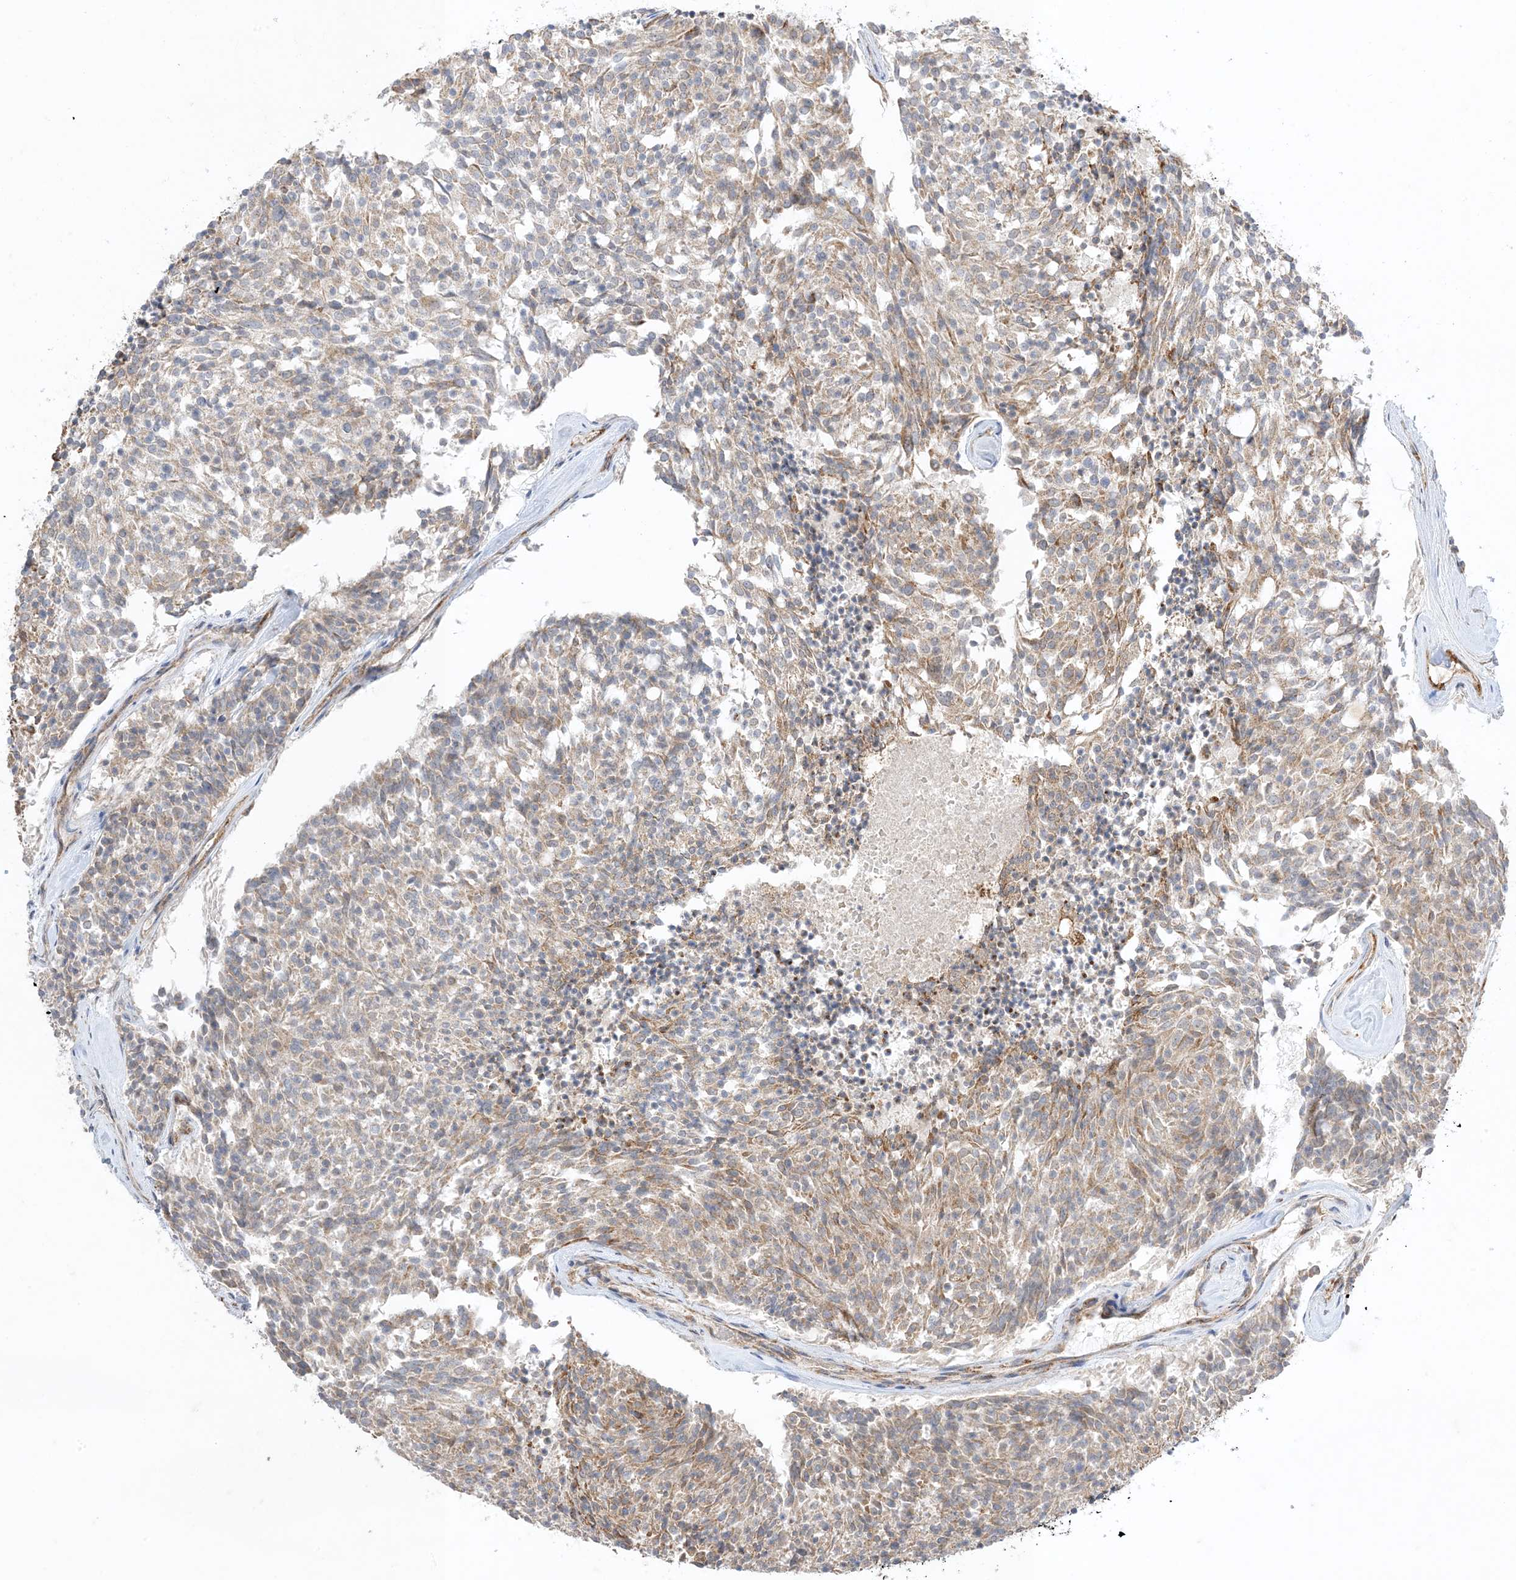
{"staining": {"intensity": "weak", "quantity": "<25%", "location": "cytoplasmic/membranous"}, "tissue": "carcinoid", "cell_type": "Tumor cells", "image_type": "cancer", "snomed": [{"axis": "morphology", "description": "Carcinoid, malignant, NOS"}, {"axis": "topography", "description": "Pancreas"}], "caption": "Immunohistochemistry image of neoplastic tissue: carcinoid stained with DAB demonstrates no significant protein staining in tumor cells. (Stains: DAB IHC with hematoxylin counter stain, Microscopy: brightfield microscopy at high magnification).", "gene": "ODC1", "patient": {"sex": "female", "age": 54}}